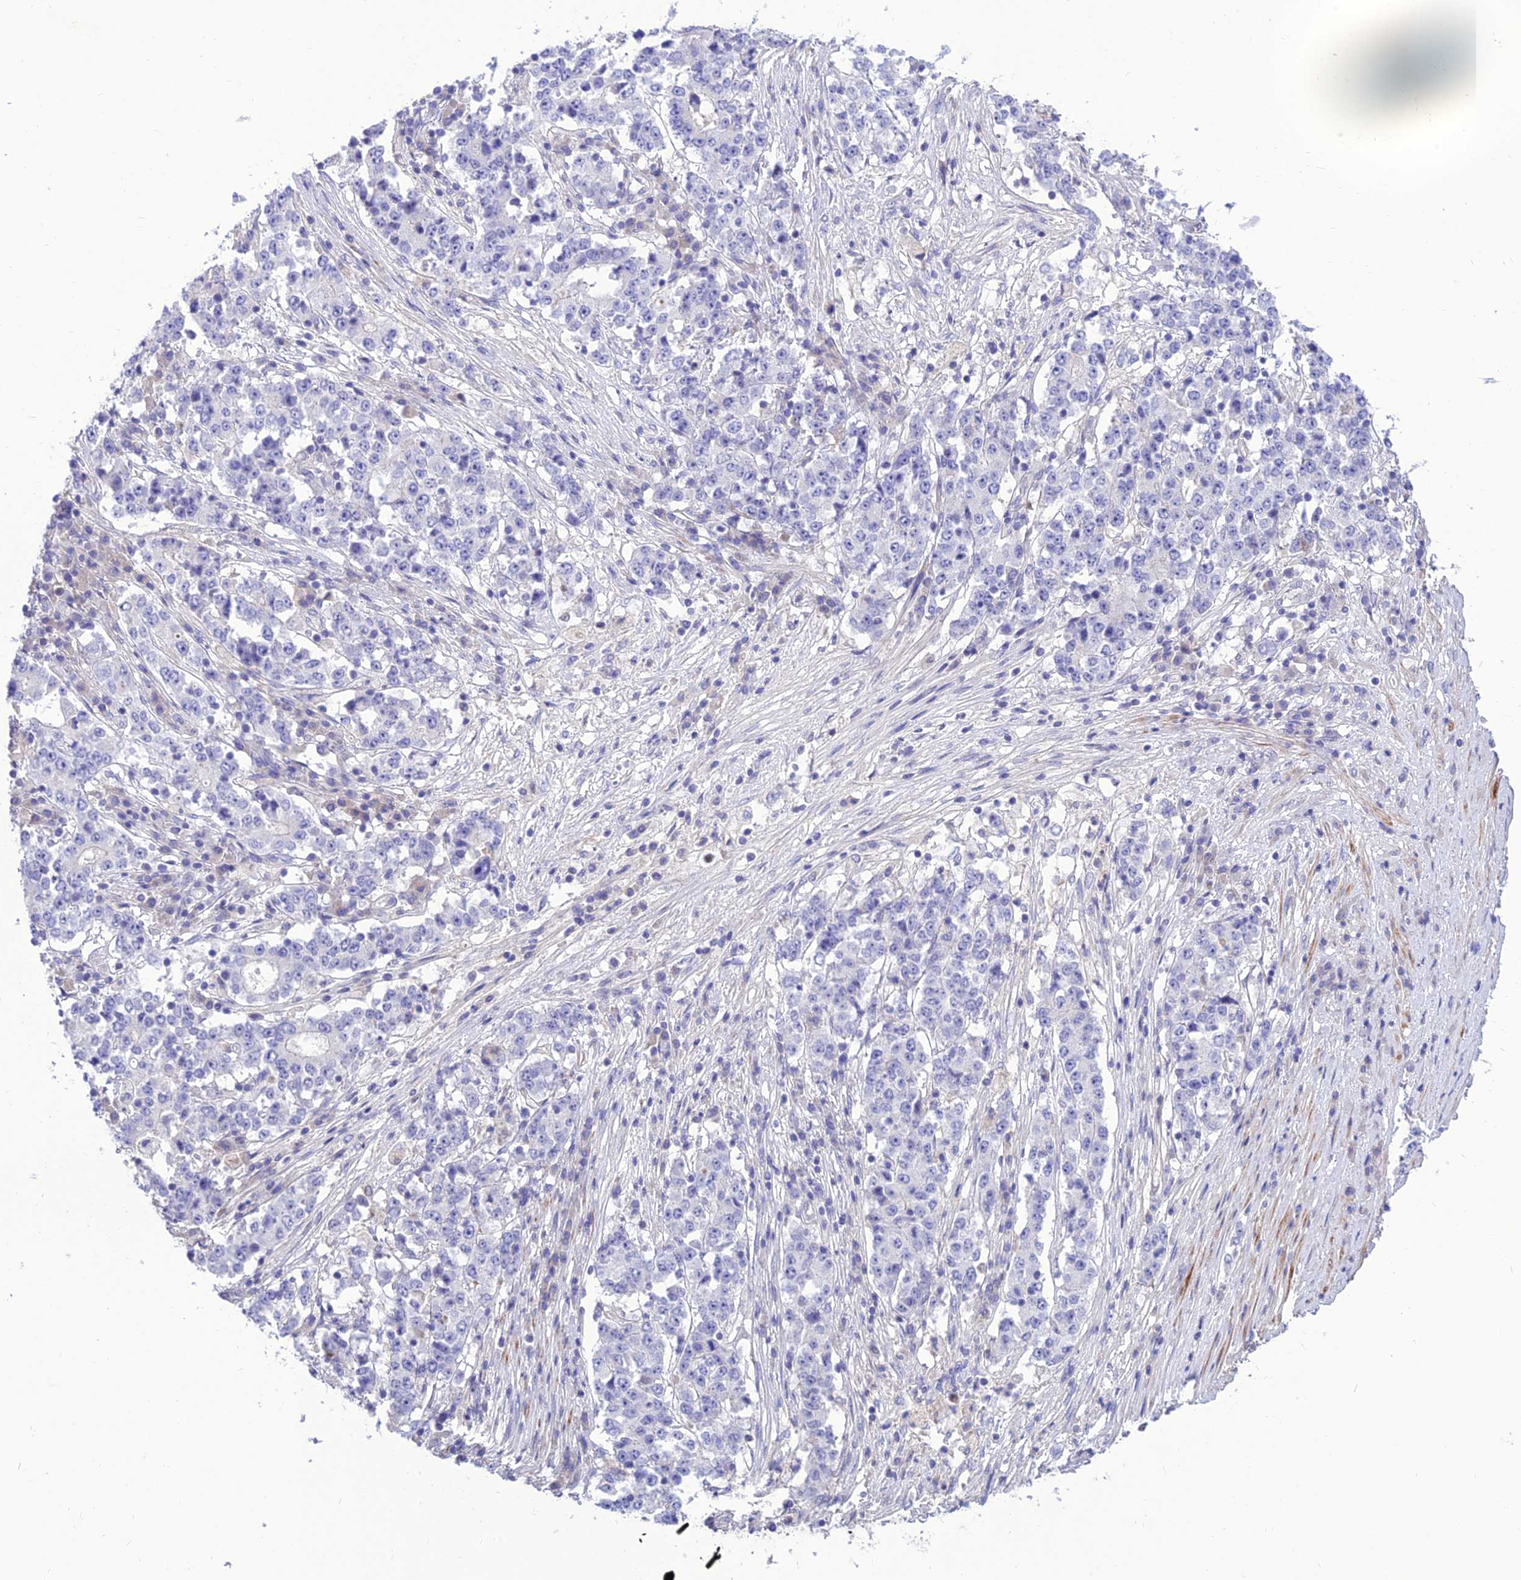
{"staining": {"intensity": "negative", "quantity": "none", "location": "none"}, "tissue": "stomach cancer", "cell_type": "Tumor cells", "image_type": "cancer", "snomed": [{"axis": "morphology", "description": "Adenocarcinoma, NOS"}, {"axis": "topography", "description": "Stomach"}], "caption": "An image of stomach adenocarcinoma stained for a protein reveals no brown staining in tumor cells.", "gene": "TEKT3", "patient": {"sex": "male", "age": 59}}